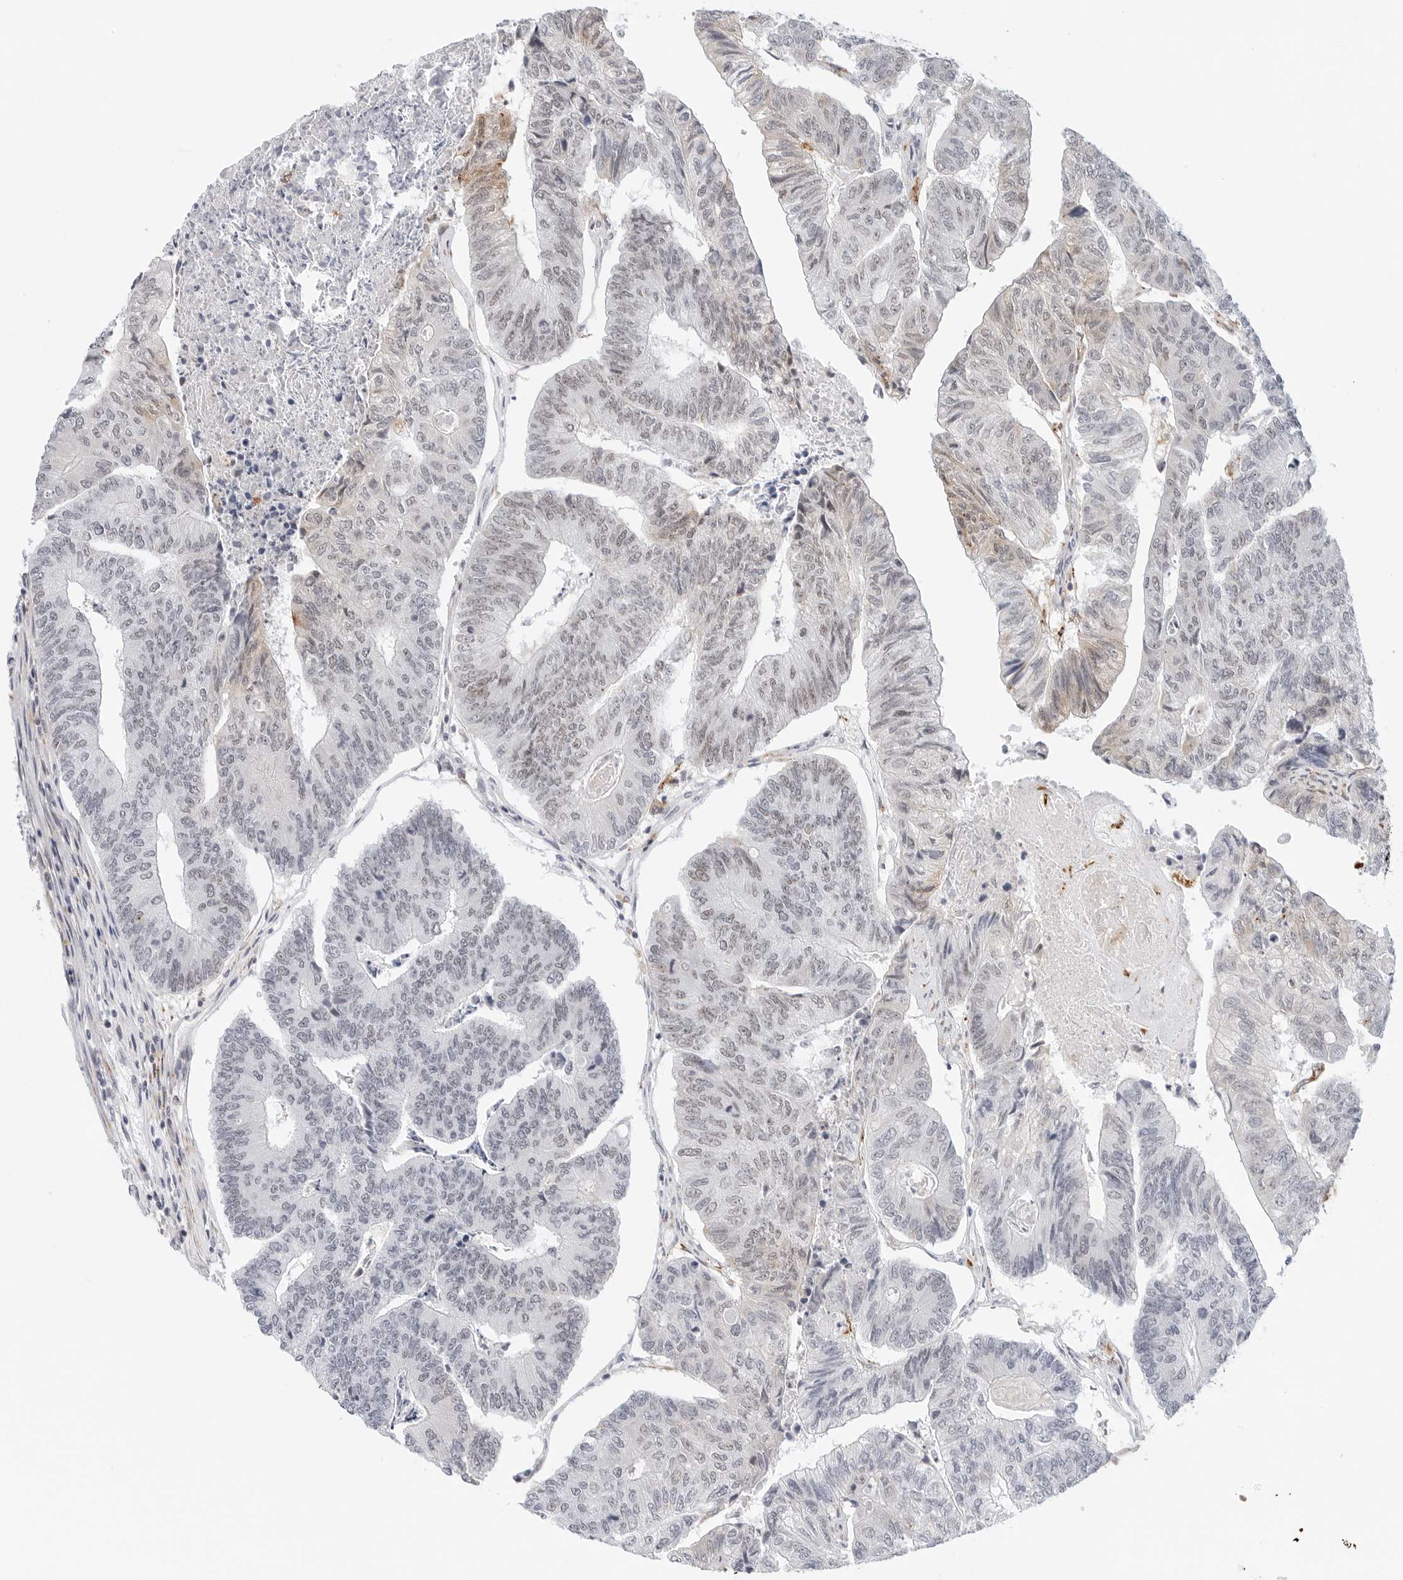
{"staining": {"intensity": "weak", "quantity": "<25%", "location": "cytoplasmic/membranous,nuclear"}, "tissue": "colorectal cancer", "cell_type": "Tumor cells", "image_type": "cancer", "snomed": [{"axis": "morphology", "description": "Adenocarcinoma, NOS"}, {"axis": "topography", "description": "Colon"}], "caption": "This is an immunohistochemistry photomicrograph of human colorectal cancer (adenocarcinoma). There is no expression in tumor cells.", "gene": "TSEN2", "patient": {"sex": "female", "age": 67}}